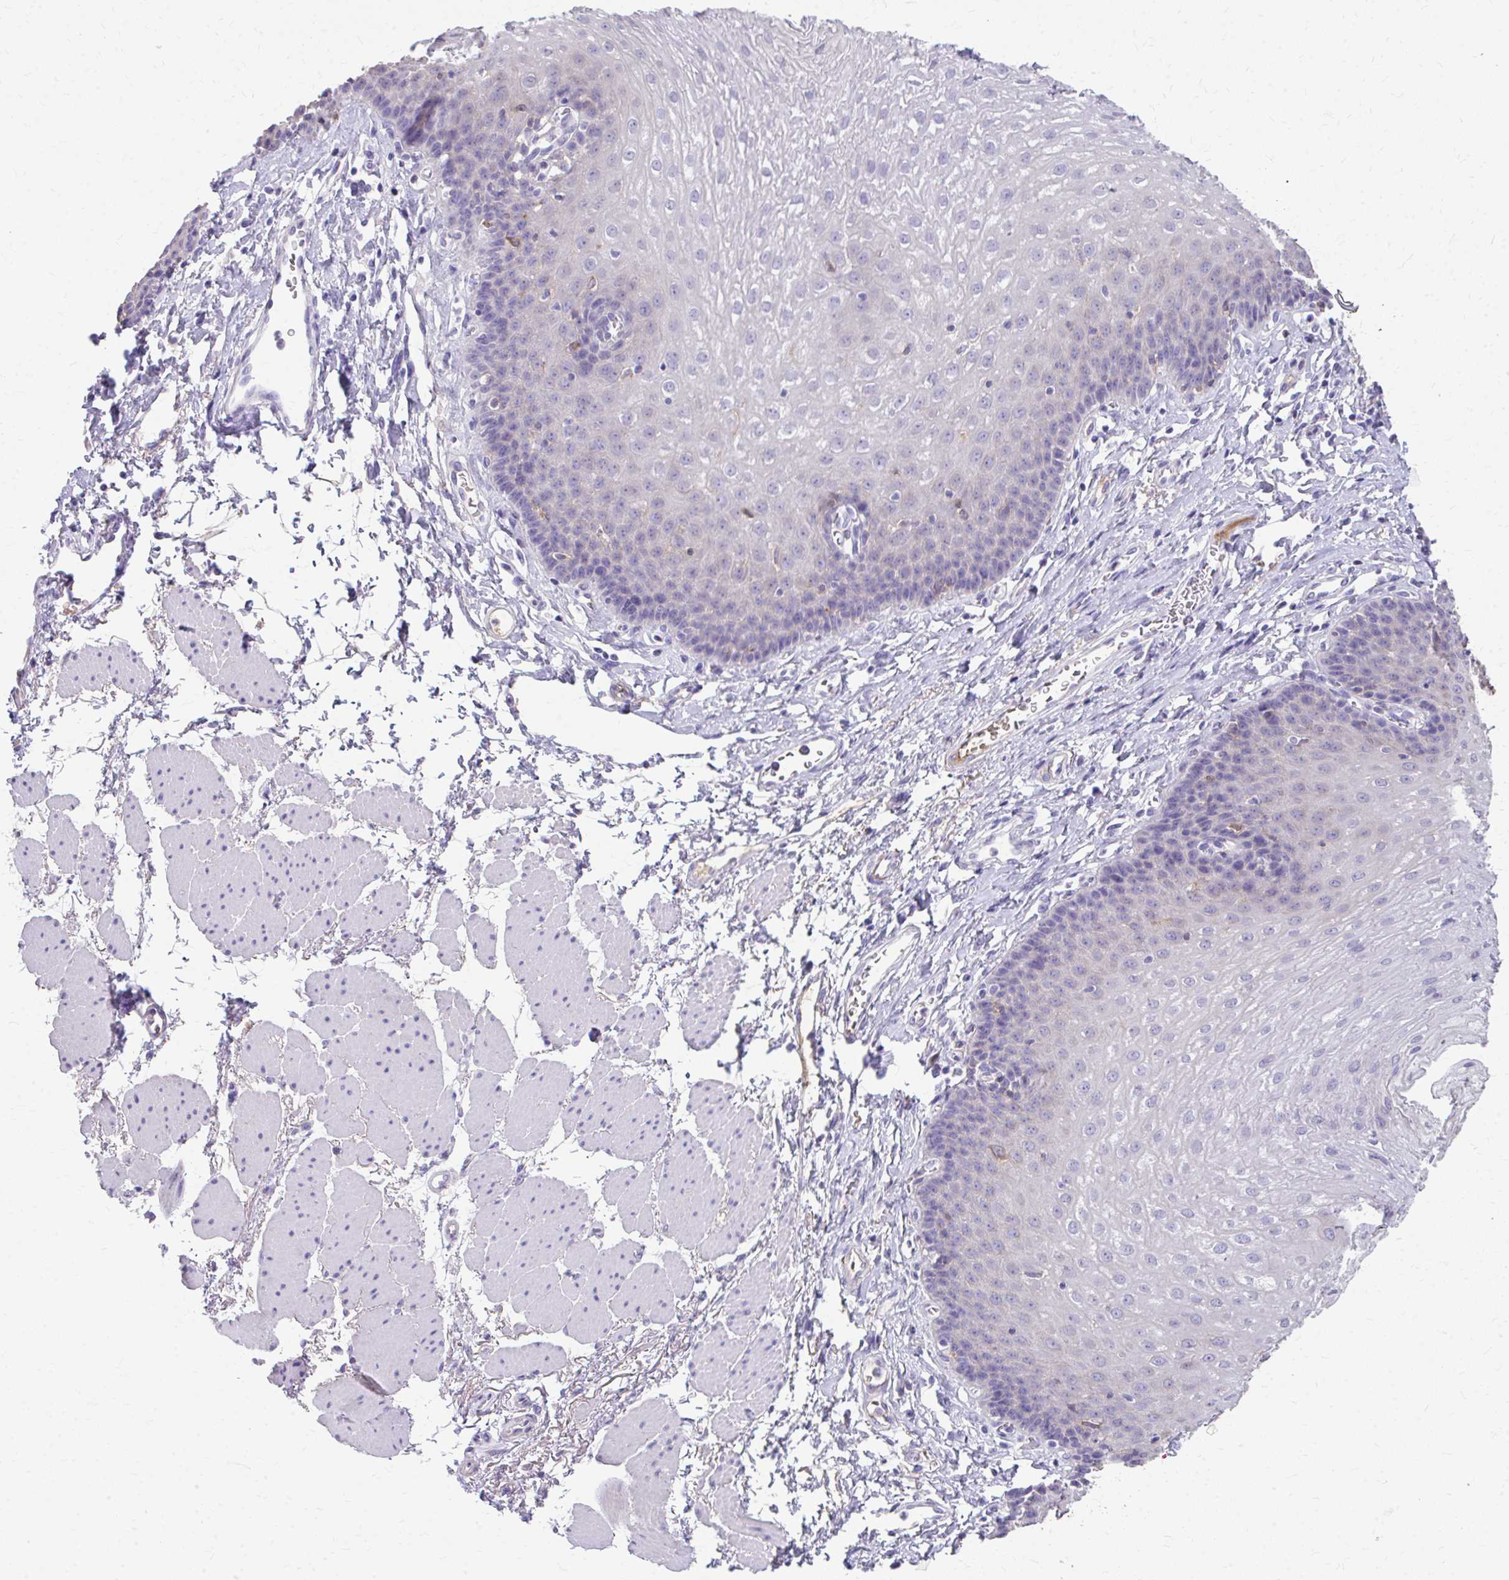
{"staining": {"intensity": "negative", "quantity": "none", "location": "none"}, "tissue": "esophagus", "cell_type": "Squamous epithelial cells", "image_type": "normal", "snomed": [{"axis": "morphology", "description": "Normal tissue, NOS"}, {"axis": "topography", "description": "Esophagus"}], "caption": "DAB immunohistochemical staining of benign esophagus demonstrates no significant positivity in squamous epithelial cells. (DAB immunohistochemistry, high magnification).", "gene": "CFH", "patient": {"sex": "female", "age": 81}}